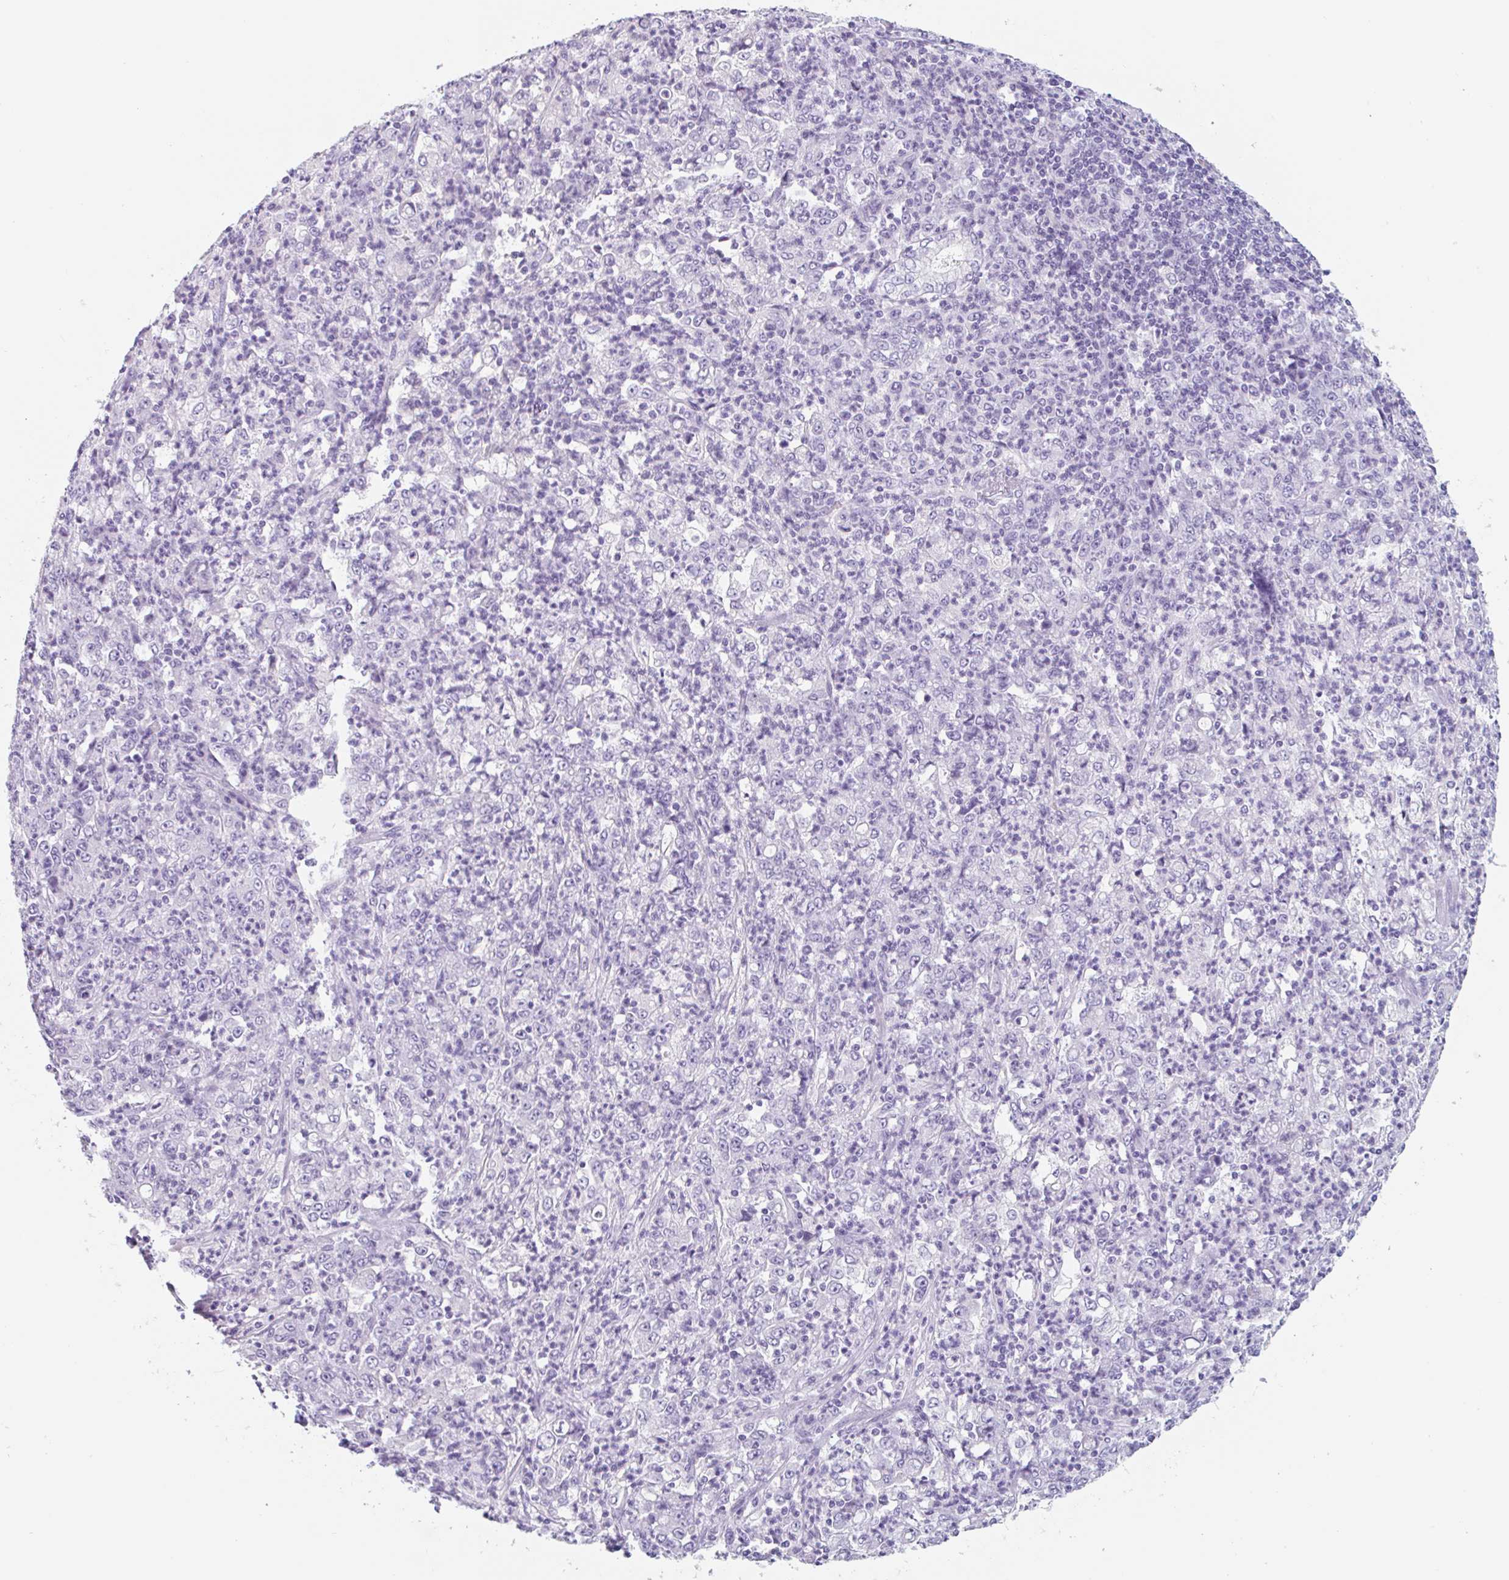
{"staining": {"intensity": "negative", "quantity": "none", "location": "none"}, "tissue": "stomach cancer", "cell_type": "Tumor cells", "image_type": "cancer", "snomed": [{"axis": "morphology", "description": "Adenocarcinoma, NOS"}, {"axis": "topography", "description": "Stomach, lower"}], "caption": "Tumor cells are negative for brown protein staining in stomach adenocarcinoma.", "gene": "EMC4", "patient": {"sex": "female", "age": 71}}